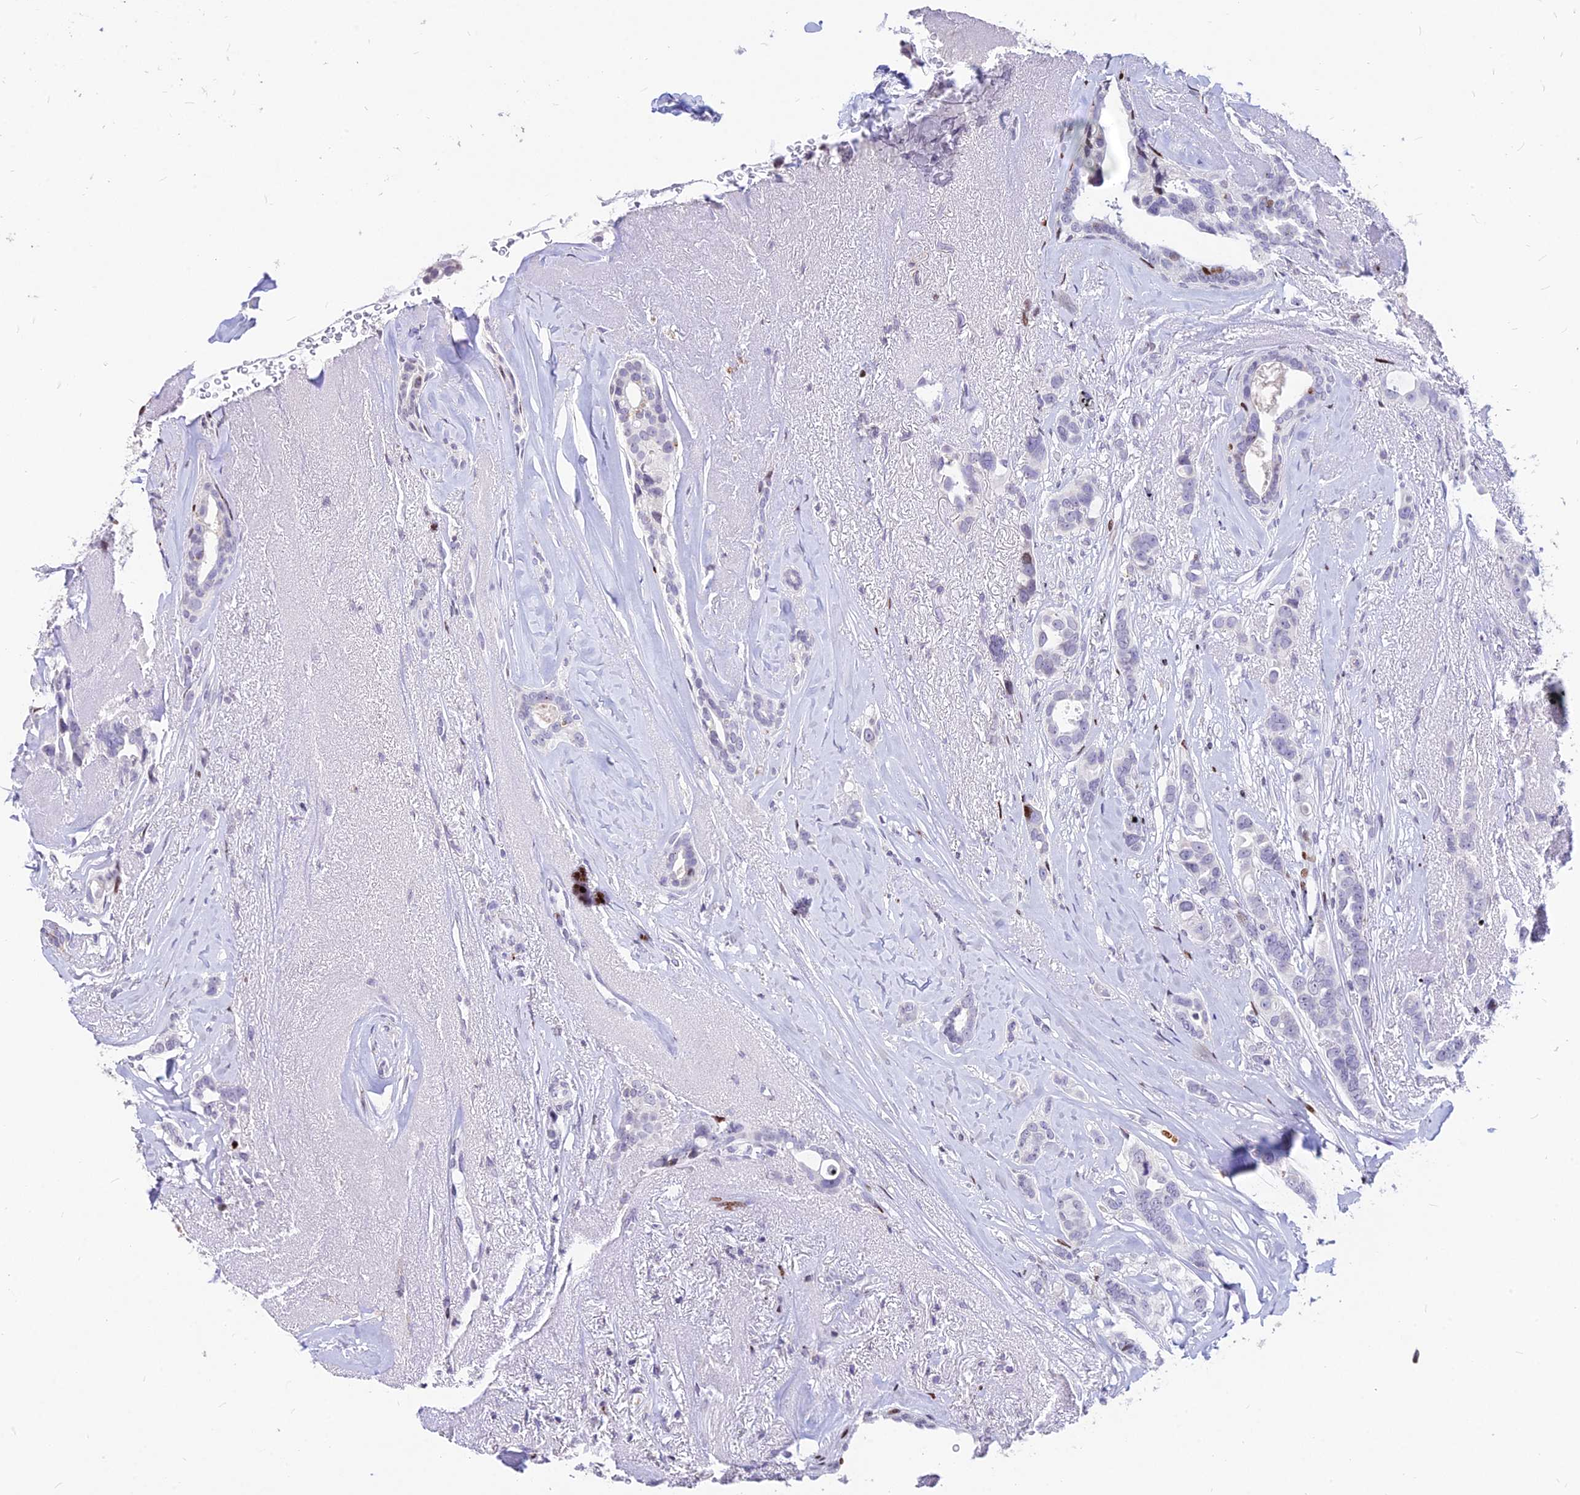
{"staining": {"intensity": "negative", "quantity": "none", "location": "none"}, "tissue": "breast cancer", "cell_type": "Tumor cells", "image_type": "cancer", "snomed": [{"axis": "morphology", "description": "Lobular carcinoma"}, {"axis": "topography", "description": "Breast"}], "caption": "Breast cancer (lobular carcinoma) stained for a protein using immunohistochemistry (IHC) demonstrates no expression tumor cells.", "gene": "PRPS1", "patient": {"sex": "female", "age": 51}}